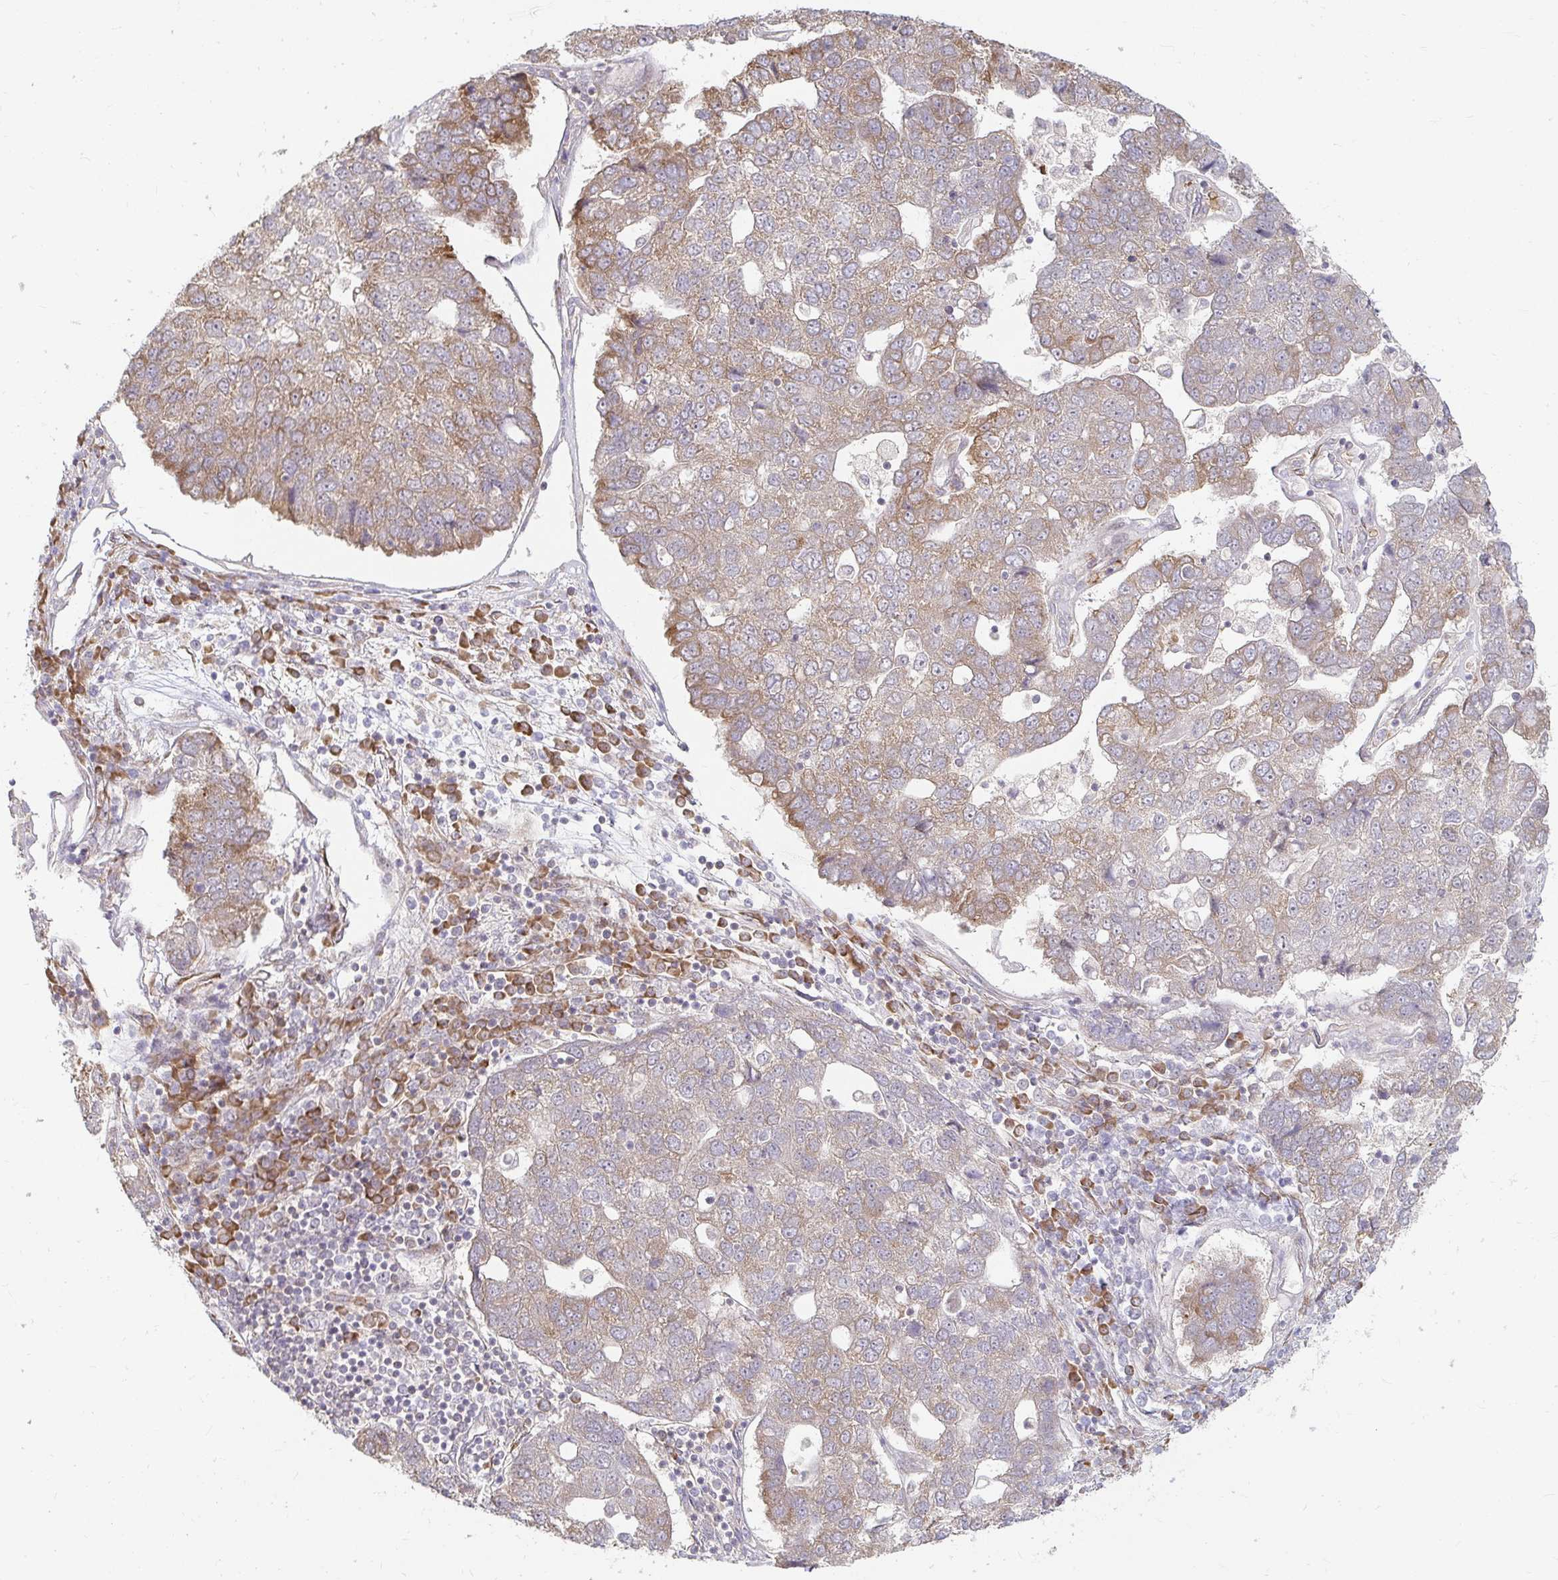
{"staining": {"intensity": "weak", "quantity": "25%-75%", "location": "cytoplasmic/membranous"}, "tissue": "pancreatic cancer", "cell_type": "Tumor cells", "image_type": "cancer", "snomed": [{"axis": "morphology", "description": "Adenocarcinoma, NOS"}, {"axis": "topography", "description": "Pancreas"}], "caption": "The image demonstrates a brown stain indicating the presence of a protein in the cytoplasmic/membranous of tumor cells in adenocarcinoma (pancreatic). (DAB (3,3'-diaminobenzidine) IHC, brown staining for protein, blue staining for nuclei).", "gene": "CAST", "patient": {"sex": "female", "age": 61}}